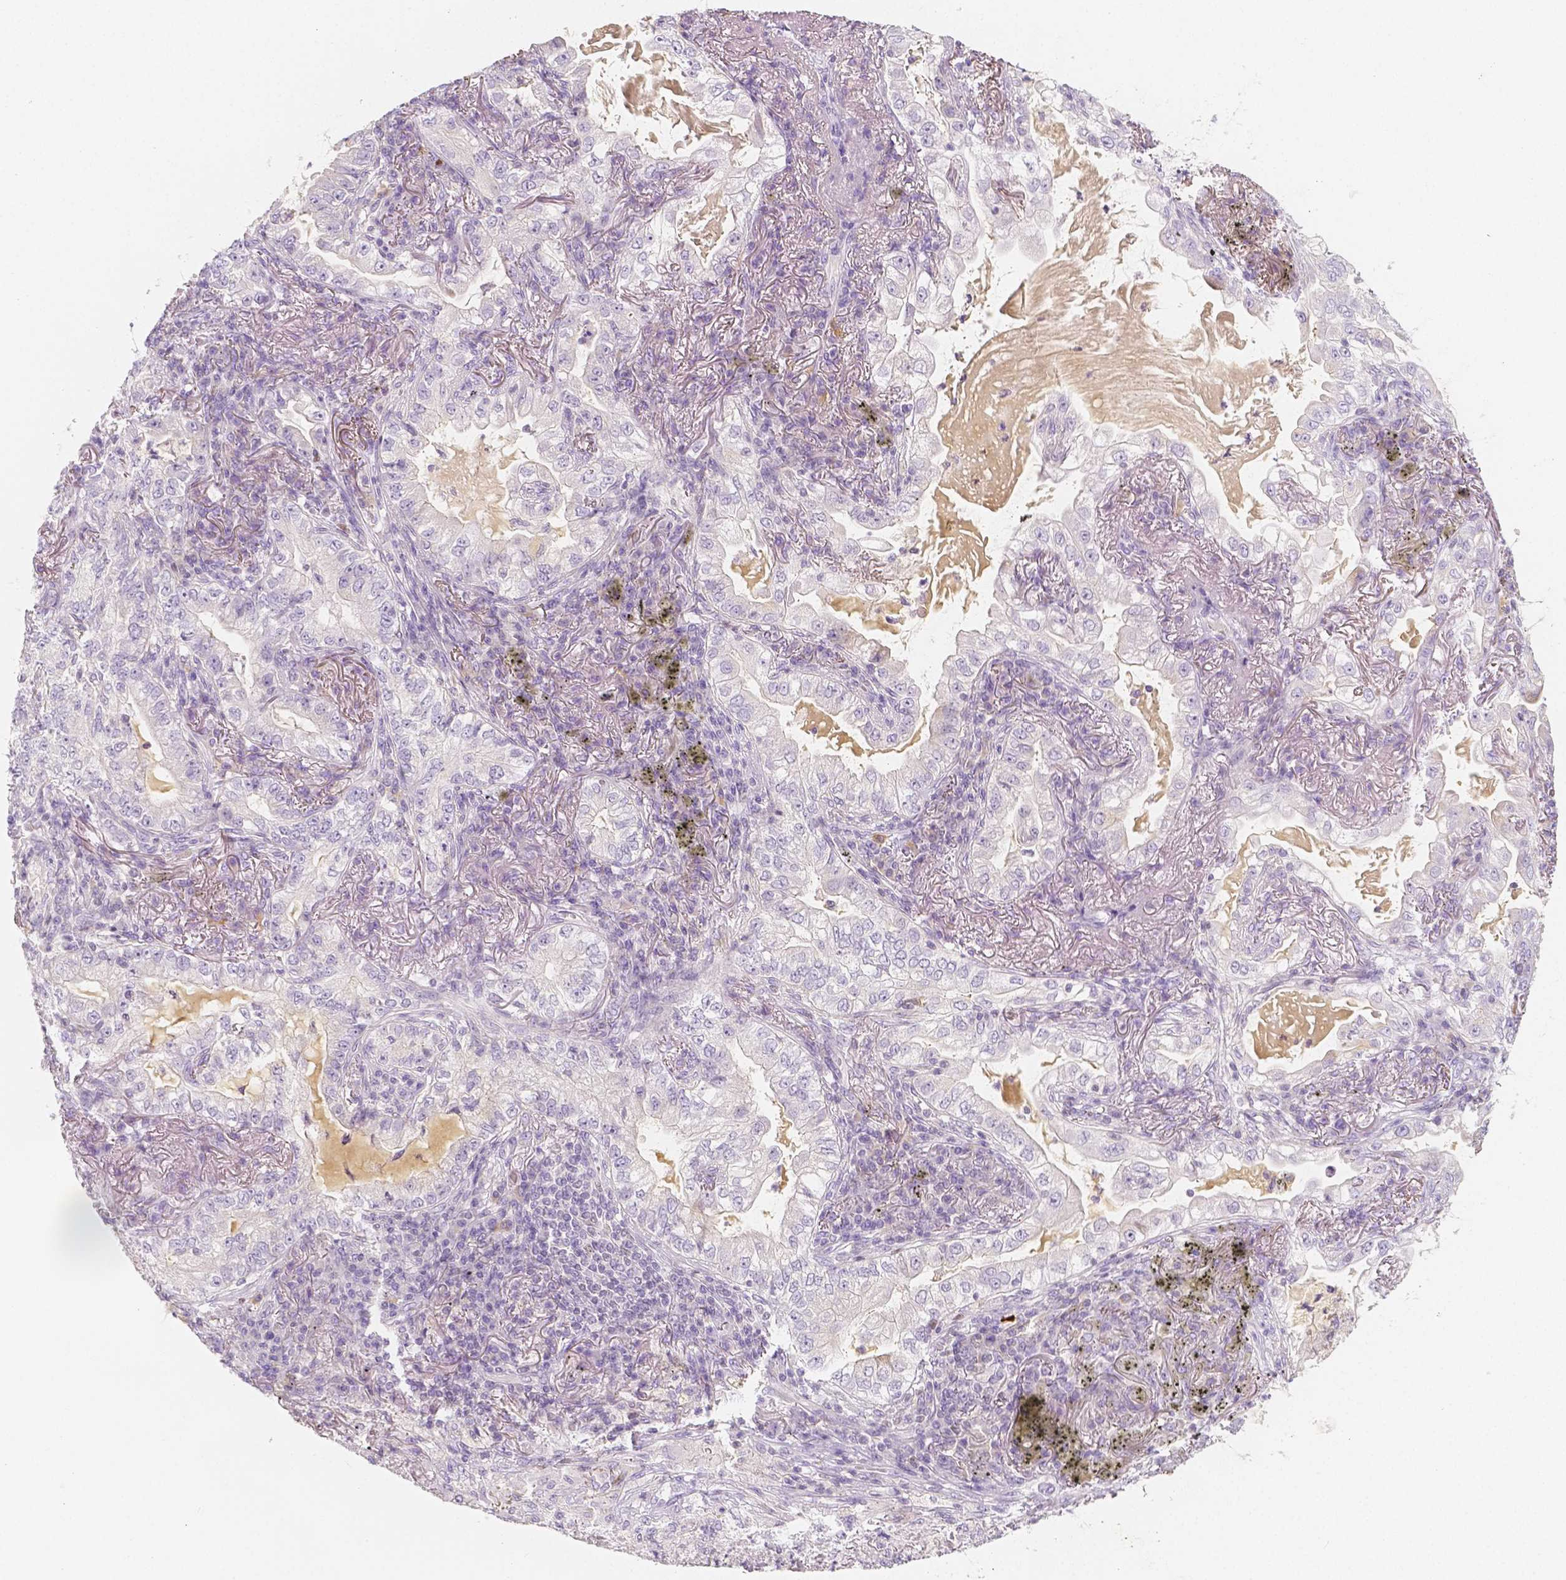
{"staining": {"intensity": "negative", "quantity": "none", "location": "none"}, "tissue": "lung cancer", "cell_type": "Tumor cells", "image_type": "cancer", "snomed": [{"axis": "morphology", "description": "Adenocarcinoma, NOS"}, {"axis": "topography", "description": "Lung"}], "caption": "Human lung cancer (adenocarcinoma) stained for a protein using IHC displays no staining in tumor cells.", "gene": "BATF", "patient": {"sex": "female", "age": 73}}